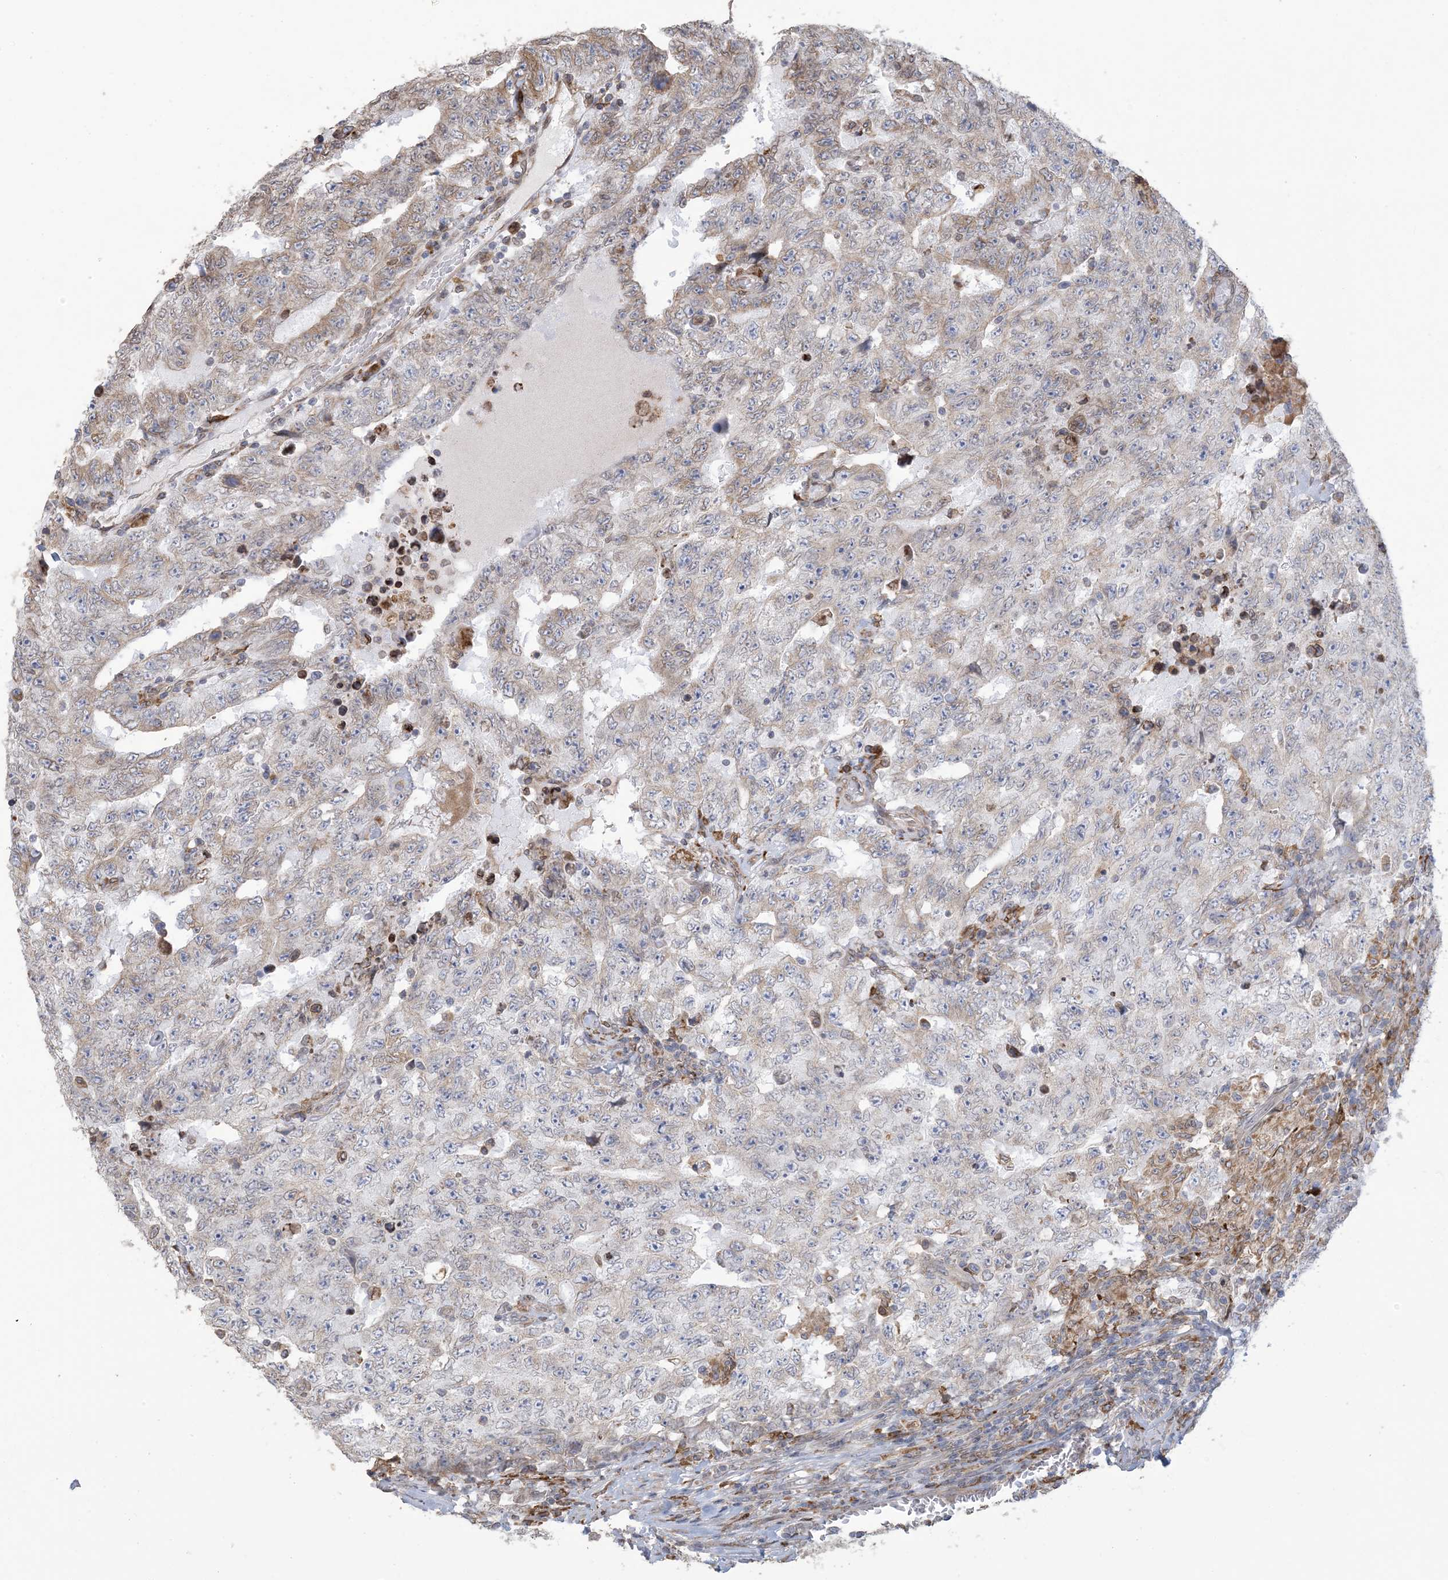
{"staining": {"intensity": "moderate", "quantity": "<25%", "location": "cytoplasmic/membranous"}, "tissue": "testis cancer", "cell_type": "Tumor cells", "image_type": "cancer", "snomed": [{"axis": "morphology", "description": "Carcinoma, Embryonal, NOS"}, {"axis": "topography", "description": "Testis"}], "caption": "A brown stain highlights moderate cytoplasmic/membranous staining of a protein in embryonal carcinoma (testis) tumor cells.", "gene": "SHANK1", "patient": {"sex": "male", "age": 26}}